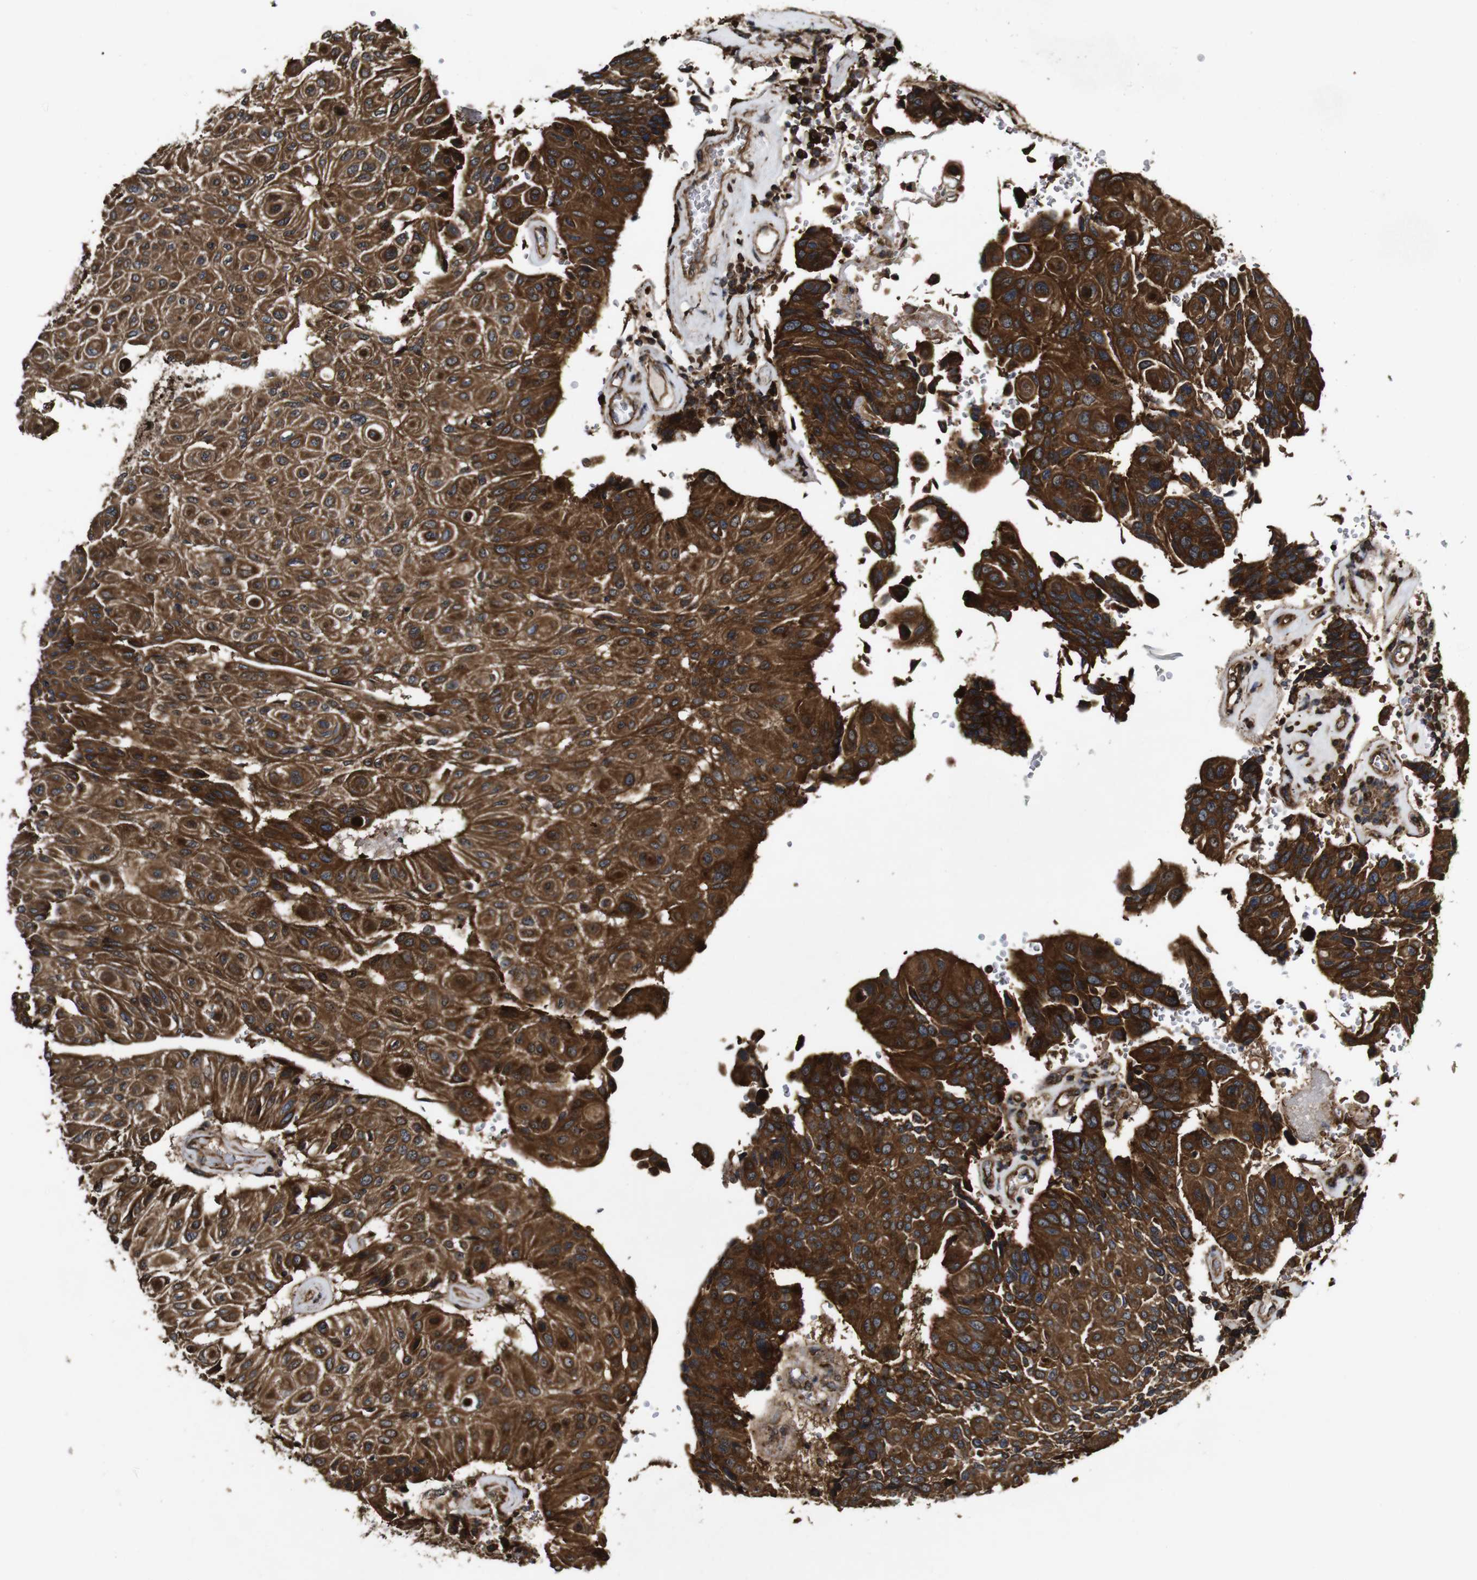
{"staining": {"intensity": "strong", "quantity": ">75%", "location": "cytoplasmic/membranous"}, "tissue": "urothelial cancer", "cell_type": "Tumor cells", "image_type": "cancer", "snomed": [{"axis": "morphology", "description": "Urothelial carcinoma, High grade"}, {"axis": "topography", "description": "Urinary bladder"}], "caption": "A brown stain labels strong cytoplasmic/membranous positivity of a protein in human high-grade urothelial carcinoma tumor cells. The protein is shown in brown color, while the nuclei are stained blue.", "gene": "BTN3A3", "patient": {"sex": "male", "age": 66}}